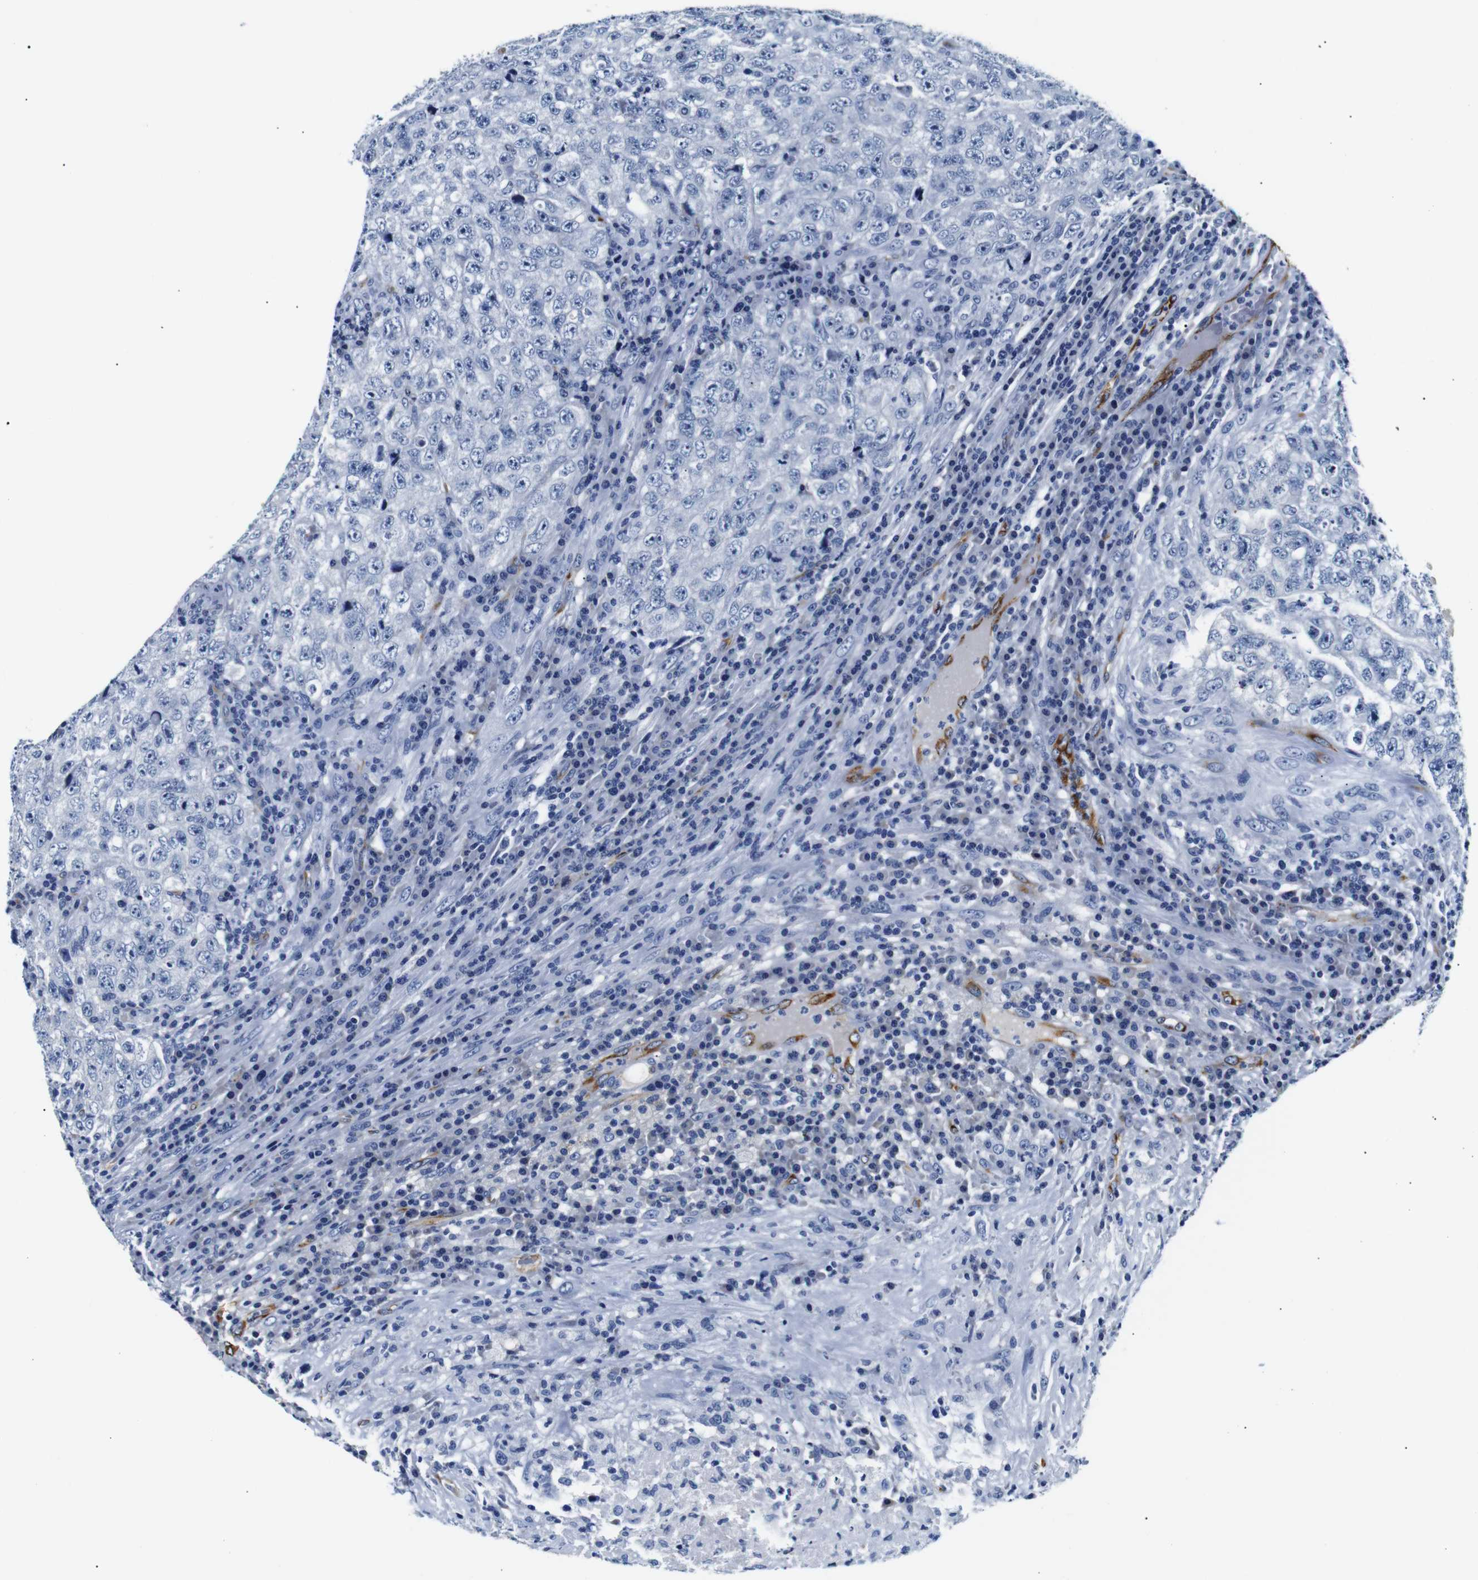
{"staining": {"intensity": "negative", "quantity": "none", "location": "none"}, "tissue": "testis cancer", "cell_type": "Tumor cells", "image_type": "cancer", "snomed": [{"axis": "morphology", "description": "Necrosis, NOS"}, {"axis": "morphology", "description": "Carcinoma, Embryonal, NOS"}, {"axis": "topography", "description": "Testis"}], "caption": "High magnification brightfield microscopy of testis cancer (embryonal carcinoma) stained with DAB (brown) and counterstained with hematoxylin (blue): tumor cells show no significant positivity. (Stains: DAB immunohistochemistry (IHC) with hematoxylin counter stain, Microscopy: brightfield microscopy at high magnification).", "gene": "MUC4", "patient": {"sex": "male", "age": 19}}